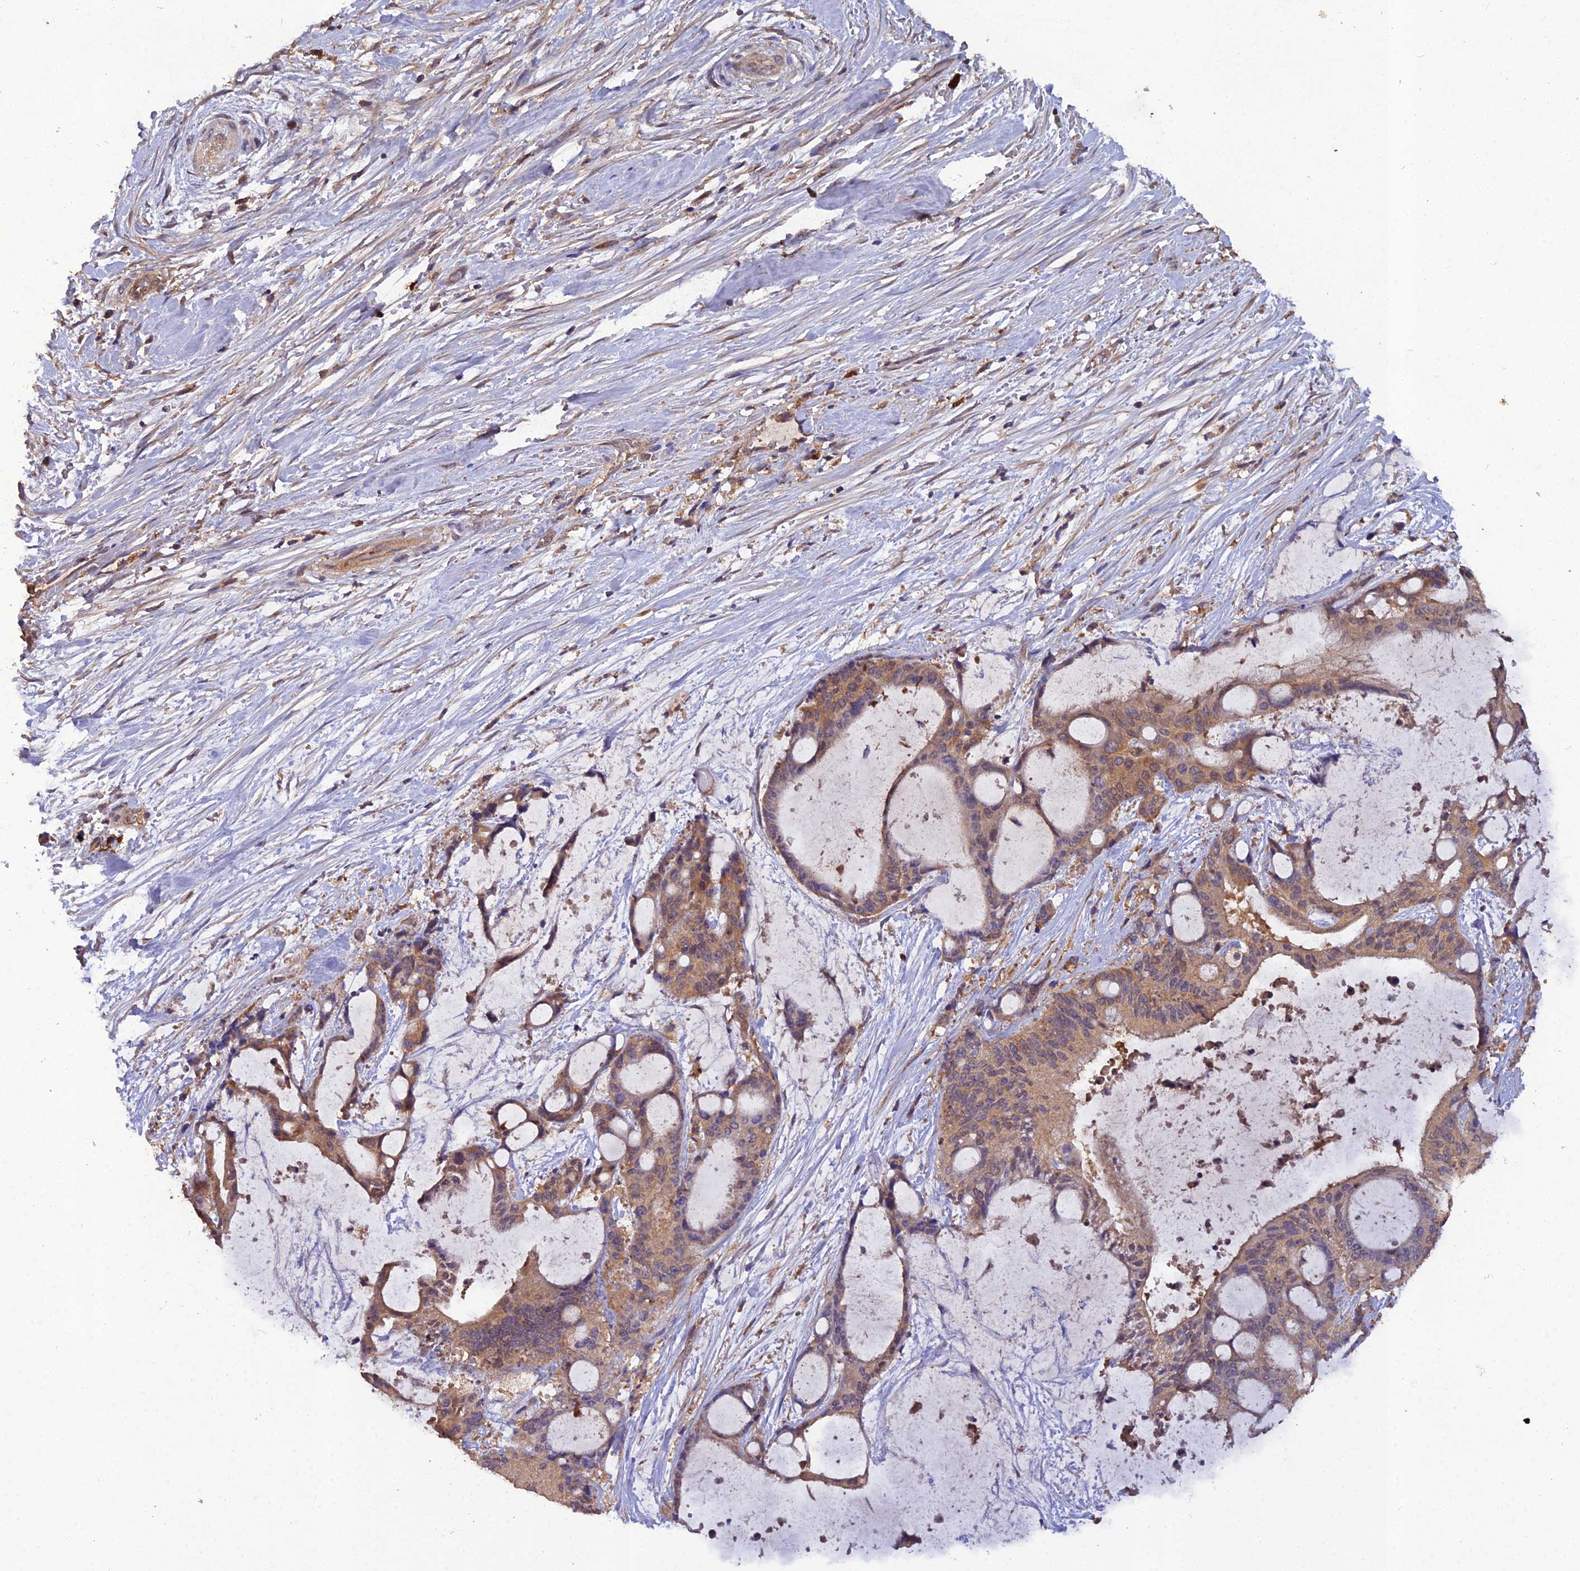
{"staining": {"intensity": "moderate", "quantity": ">75%", "location": "cytoplasmic/membranous"}, "tissue": "liver cancer", "cell_type": "Tumor cells", "image_type": "cancer", "snomed": [{"axis": "morphology", "description": "Normal tissue, NOS"}, {"axis": "morphology", "description": "Cholangiocarcinoma"}, {"axis": "topography", "description": "Liver"}, {"axis": "topography", "description": "Peripheral nerve tissue"}], "caption": "Cholangiocarcinoma (liver) stained for a protein (brown) reveals moderate cytoplasmic/membranous positive expression in about >75% of tumor cells.", "gene": "TMEM258", "patient": {"sex": "female", "age": 73}}